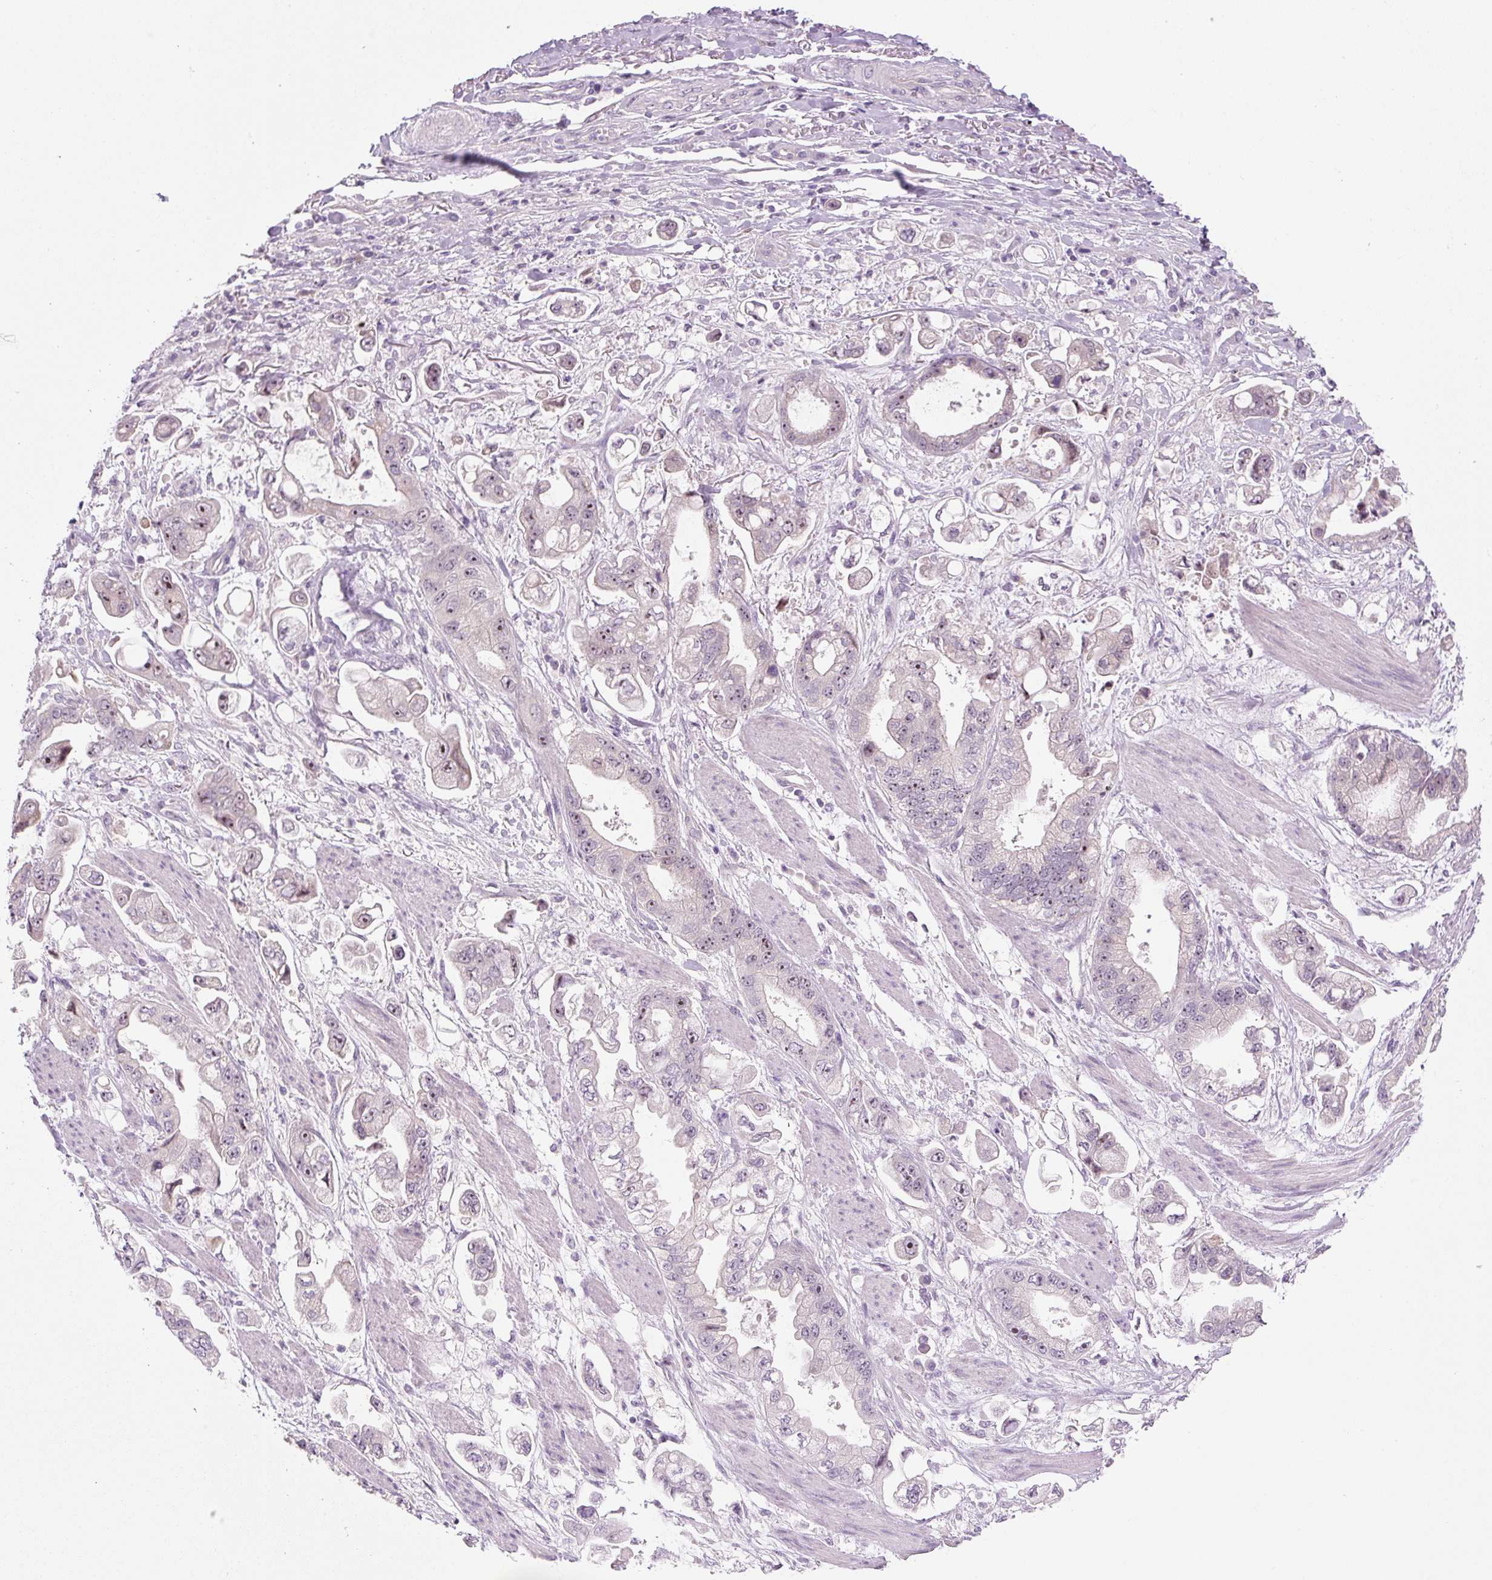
{"staining": {"intensity": "moderate", "quantity": "<25%", "location": "nuclear"}, "tissue": "stomach cancer", "cell_type": "Tumor cells", "image_type": "cancer", "snomed": [{"axis": "morphology", "description": "Adenocarcinoma, NOS"}, {"axis": "topography", "description": "Stomach"}], "caption": "Immunohistochemical staining of stomach cancer (adenocarcinoma) demonstrates moderate nuclear protein positivity in about <25% of tumor cells. (IHC, brightfield microscopy, high magnification).", "gene": "TMEM151B", "patient": {"sex": "male", "age": 62}}